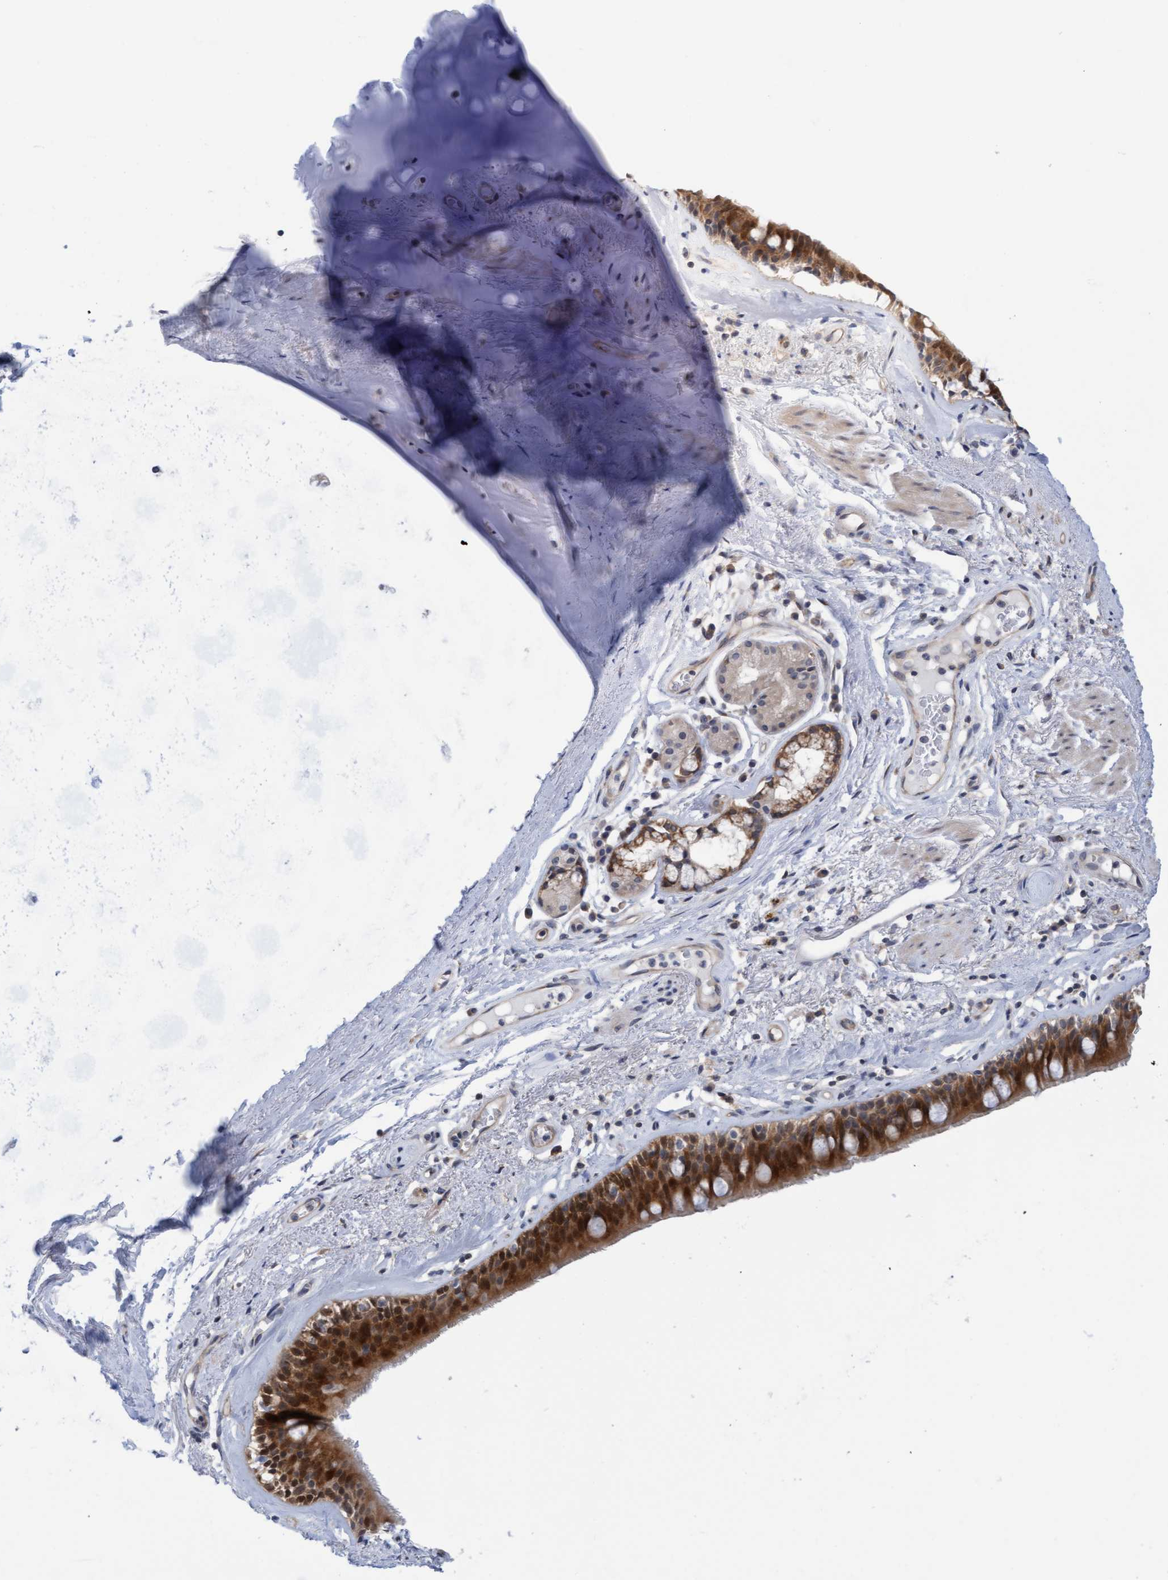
{"staining": {"intensity": "strong", "quantity": ">75%", "location": "cytoplasmic/membranous"}, "tissue": "bronchus", "cell_type": "Respiratory epithelial cells", "image_type": "normal", "snomed": [{"axis": "morphology", "description": "Normal tissue, NOS"}, {"axis": "topography", "description": "Cartilage tissue"}], "caption": "This is an image of immunohistochemistry staining of unremarkable bronchus, which shows strong positivity in the cytoplasmic/membranous of respiratory epithelial cells.", "gene": "AMZ2", "patient": {"sex": "female", "age": 63}}